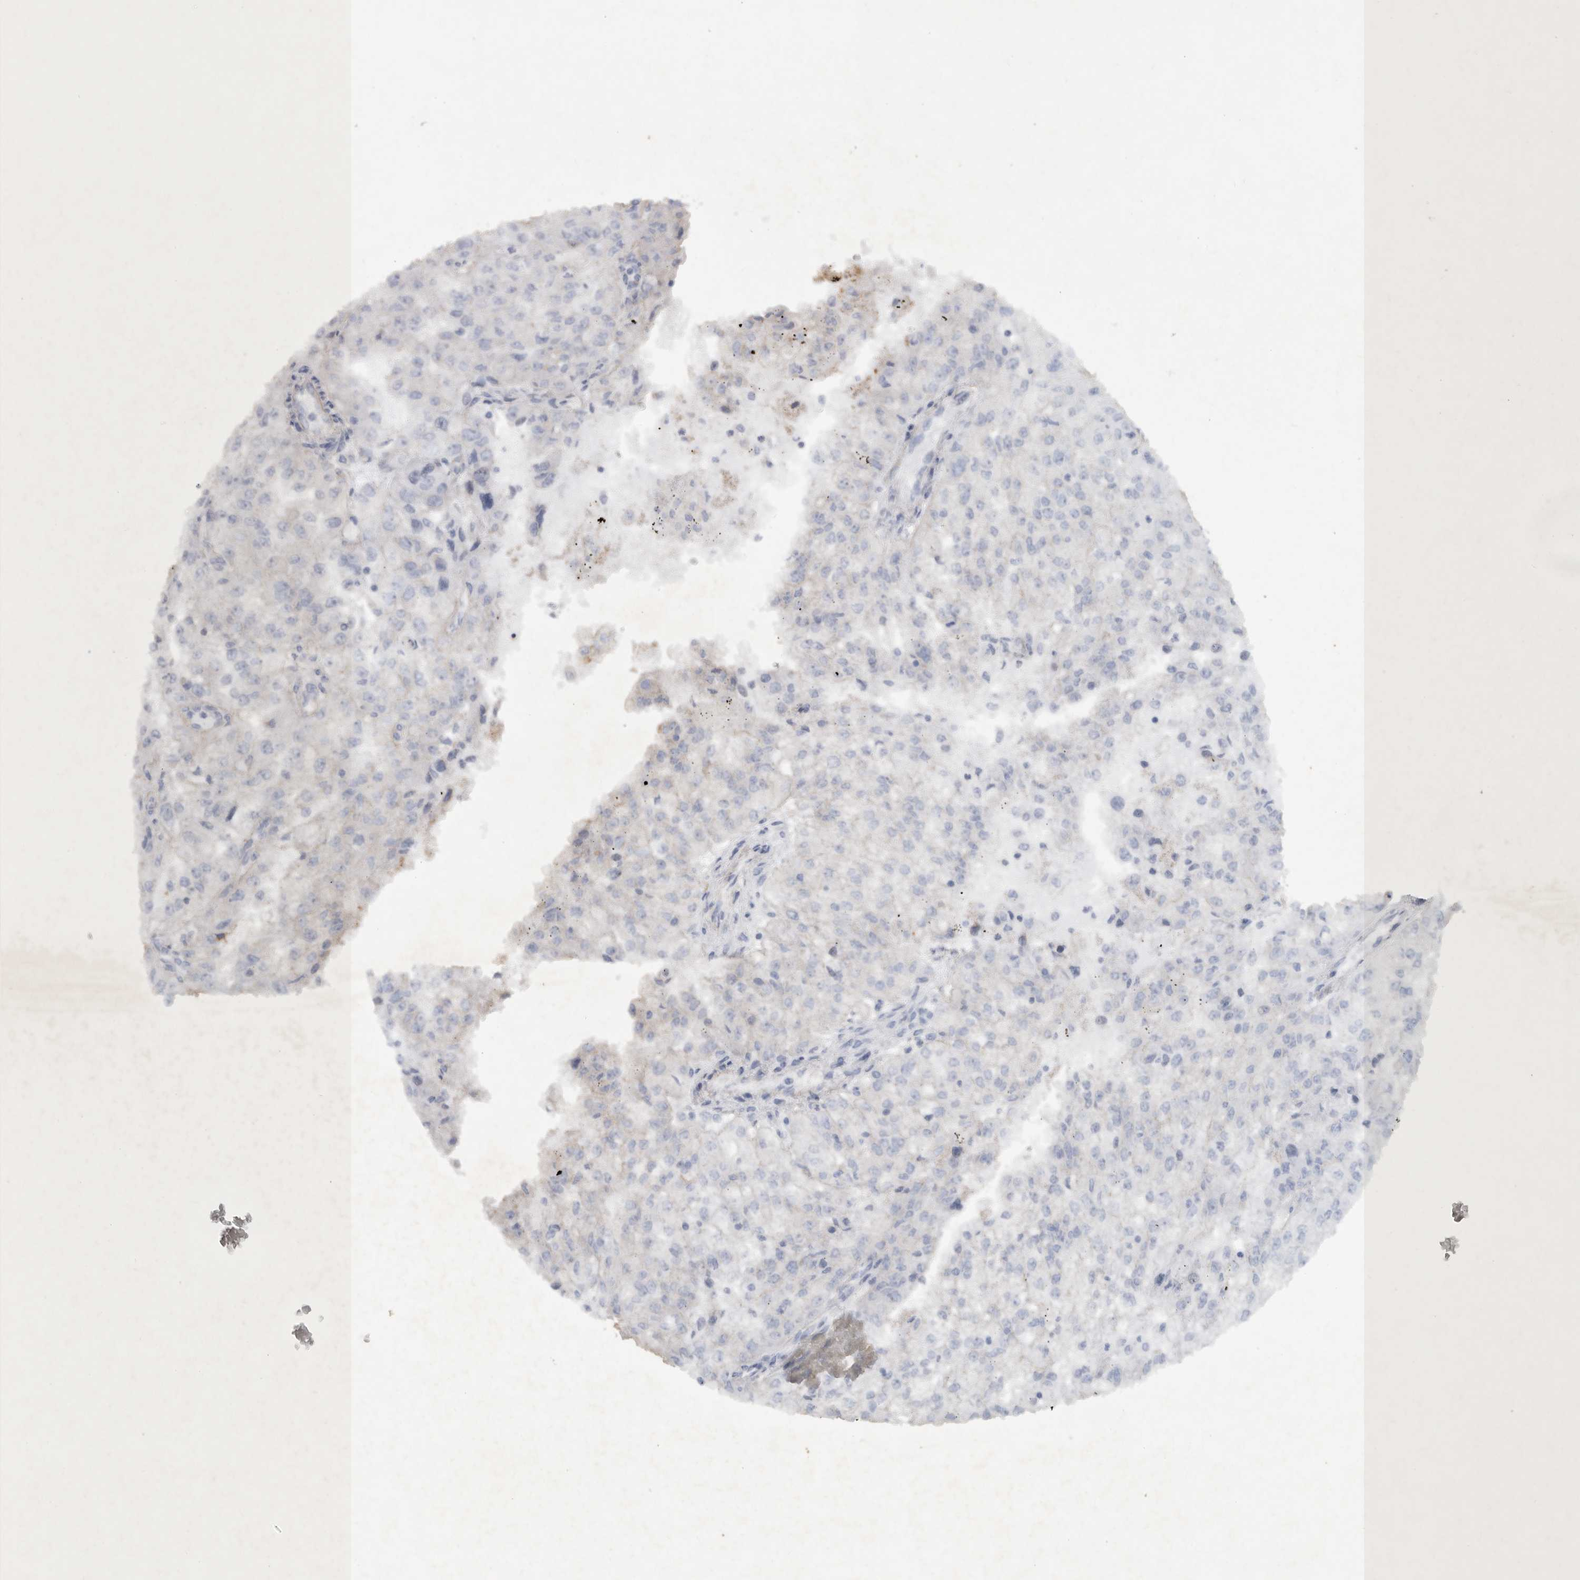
{"staining": {"intensity": "negative", "quantity": "none", "location": "none"}, "tissue": "renal cancer", "cell_type": "Tumor cells", "image_type": "cancer", "snomed": [{"axis": "morphology", "description": "Adenocarcinoma, NOS"}, {"axis": "topography", "description": "Kidney"}], "caption": "IHC micrograph of neoplastic tissue: human renal cancer stained with DAB (3,3'-diaminobenzidine) reveals no significant protein staining in tumor cells.", "gene": "MLPH", "patient": {"sex": "female", "age": 54}}